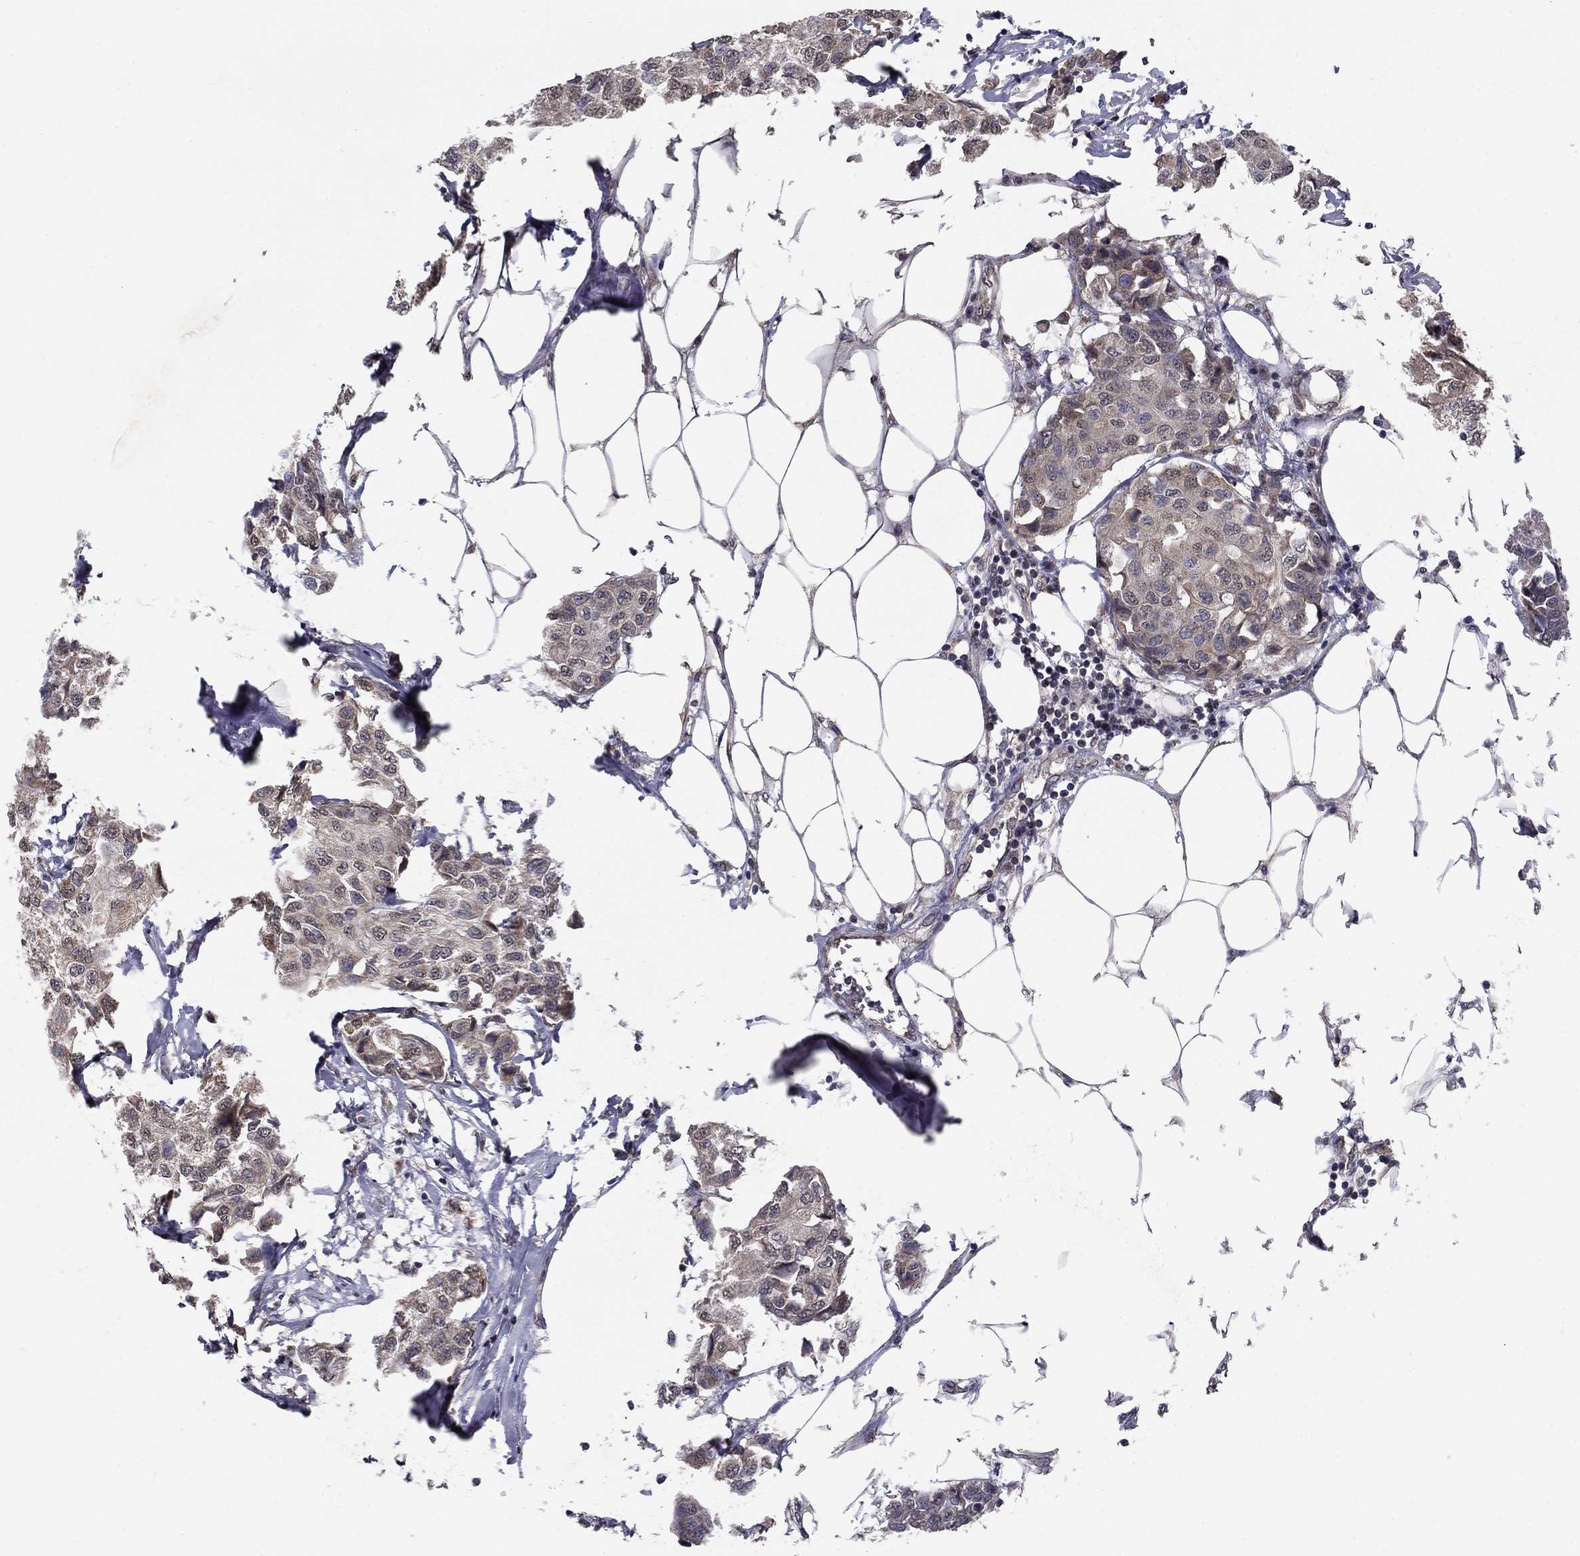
{"staining": {"intensity": "negative", "quantity": "none", "location": "none"}, "tissue": "breast cancer", "cell_type": "Tumor cells", "image_type": "cancer", "snomed": [{"axis": "morphology", "description": "Duct carcinoma"}, {"axis": "topography", "description": "Breast"}], "caption": "IHC micrograph of neoplastic tissue: human intraductal carcinoma (breast) stained with DAB demonstrates no significant protein expression in tumor cells.", "gene": "SLC2A13", "patient": {"sex": "female", "age": 80}}